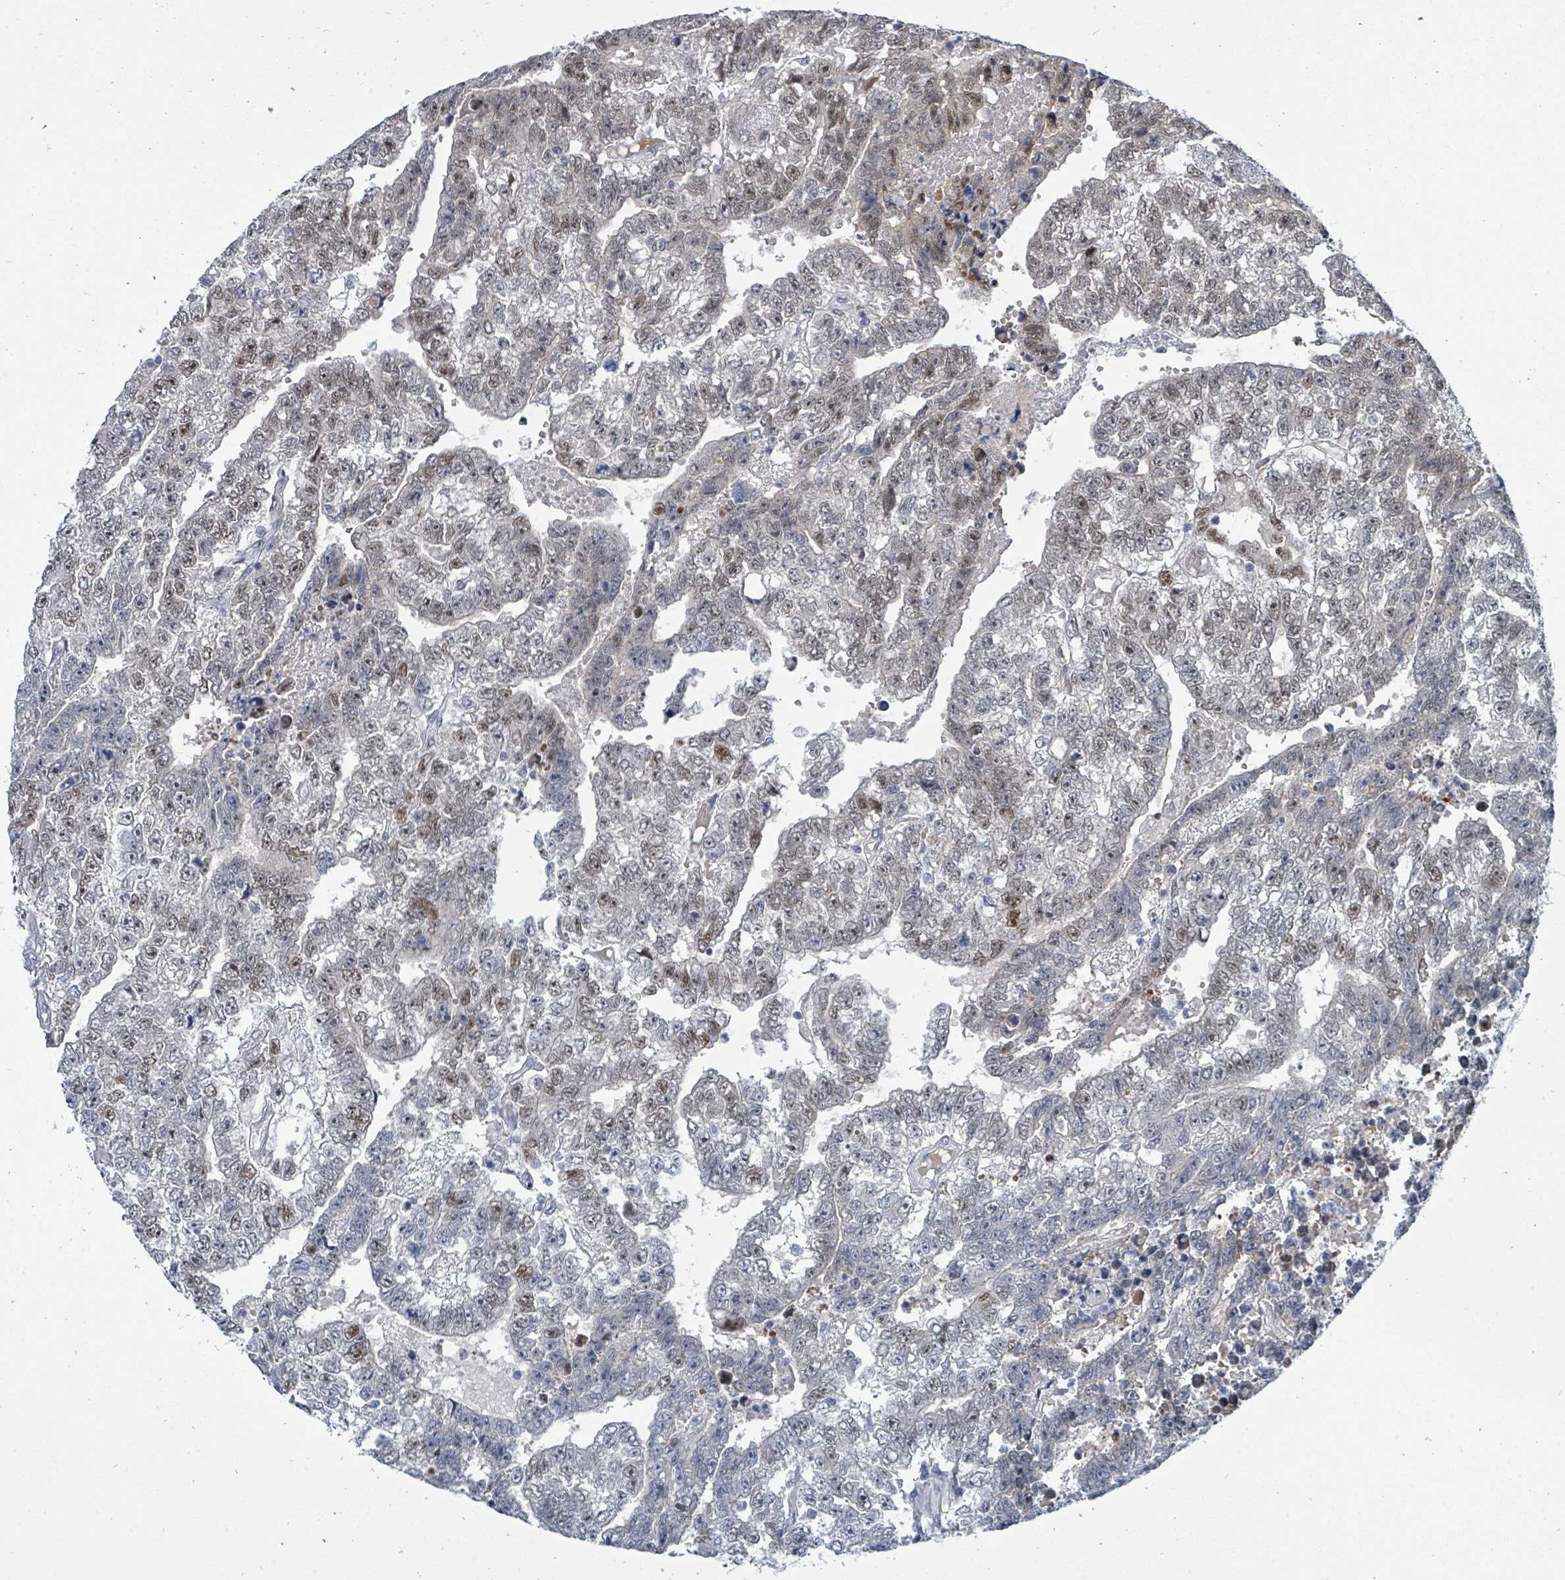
{"staining": {"intensity": "moderate", "quantity": "<25%", "location": "nuclear"}, "tissue": "testis cancer", "cell_type": "Tumor cells", "image_type": "cancer", "snomed": [{"axis": "morphology", "description": "Carcinoma, Embryonal, NOS"}, {"axis": "topography", "description": "Testis"}], "caption": "IHC micrograph of human embryonal carcinoma (testis) stained for a protein (brown), which shows low levels of moderate nuclear staining in approximately <25% of tumor cells.", "gene": "SUMO4", "patient": {"sex": "male", "age": 25}}